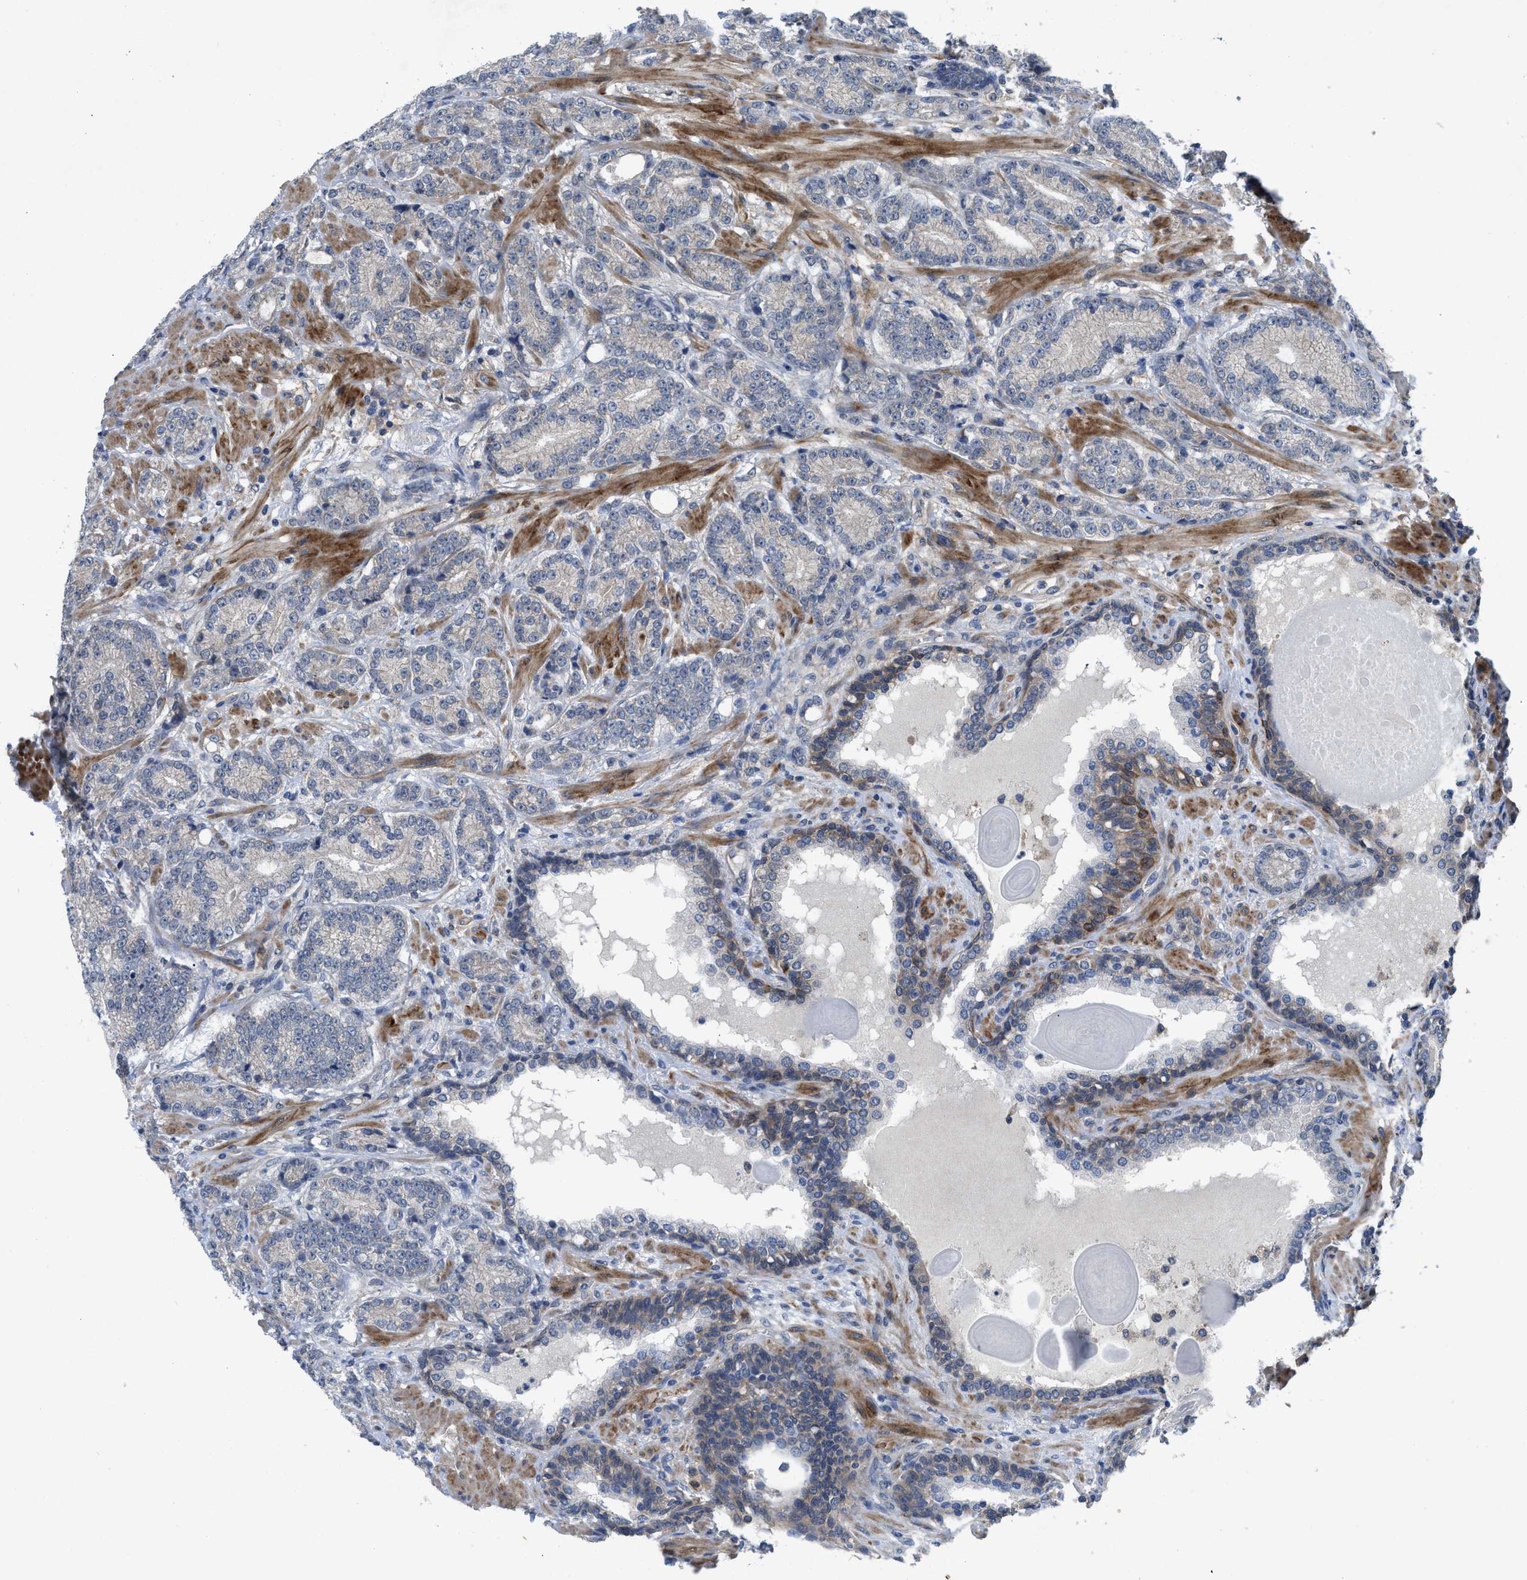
{"staining": {"intensity": "negative", "quantity": "none", "location": "none"}, "tissue": "prostate cancer", "cell_type": "Tumor cells", "image_type": "cancer", "snomed": [{"axis": "morphology", "description": "Adenocarcinoma, High grade"}, {"axis": "topography", "description": "Prostate"}], "caption": "There is no significant staining in tumor cells of prostate cancer (adenocarcinoma (high-grade)).", "gene": "PANX1", "patient": {"sex": "male", "age": 61}}